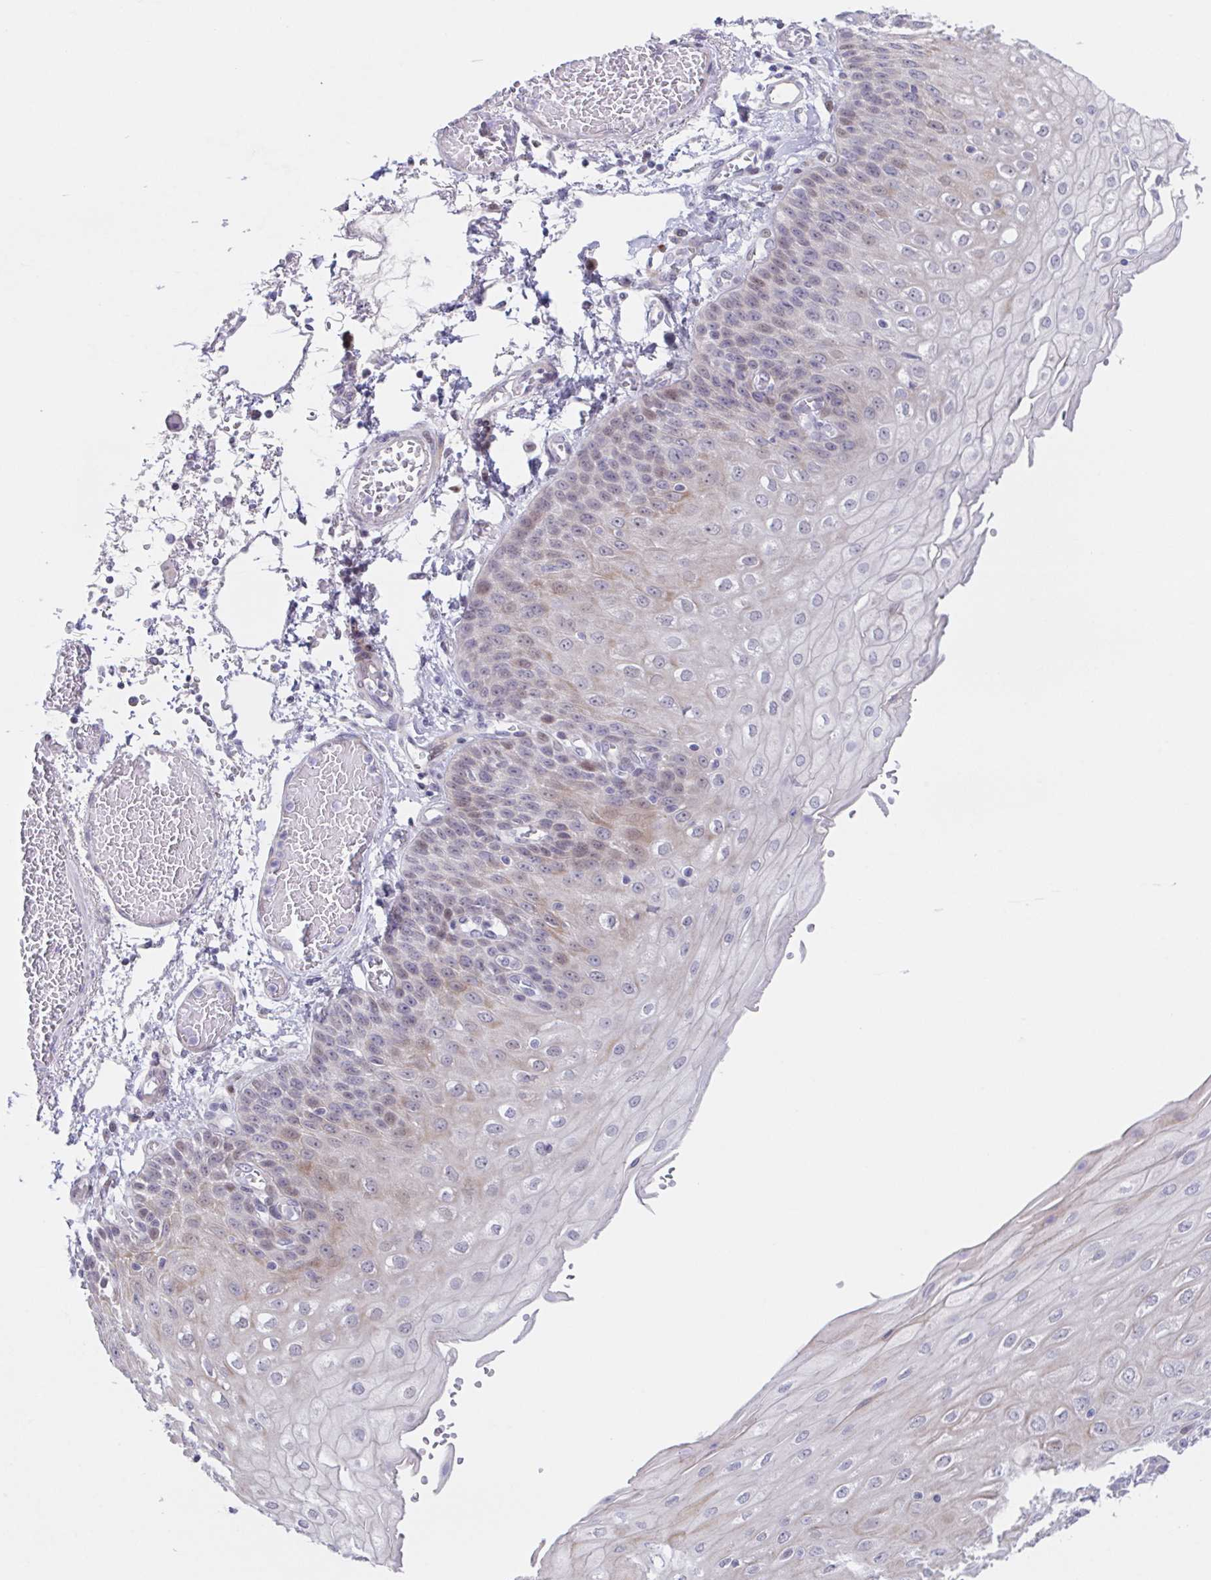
{"staining": {"intensity": "weak", "quantity": "<25%", "location": "cytoplasmic/membranous,nuclear"}, "tissue": "esophagus", "cell_type": "Squamous epithelial cells", "image_type": "normal", "snomed": [{"axis": "morphology", "description": "Normal tissue, NOS"}, {"axis": "morphology", "description": "Adenocarcinoma, NOS"}, {"axis": "topography", "description": "Esophagus"}], "caption": "Esophagus stained for a protein using immunohistochemistry (IHC) displays no expression squamous epithelial cells.", "gene": "POU2F3", "patient": {"sex": "male", "age": 81}}